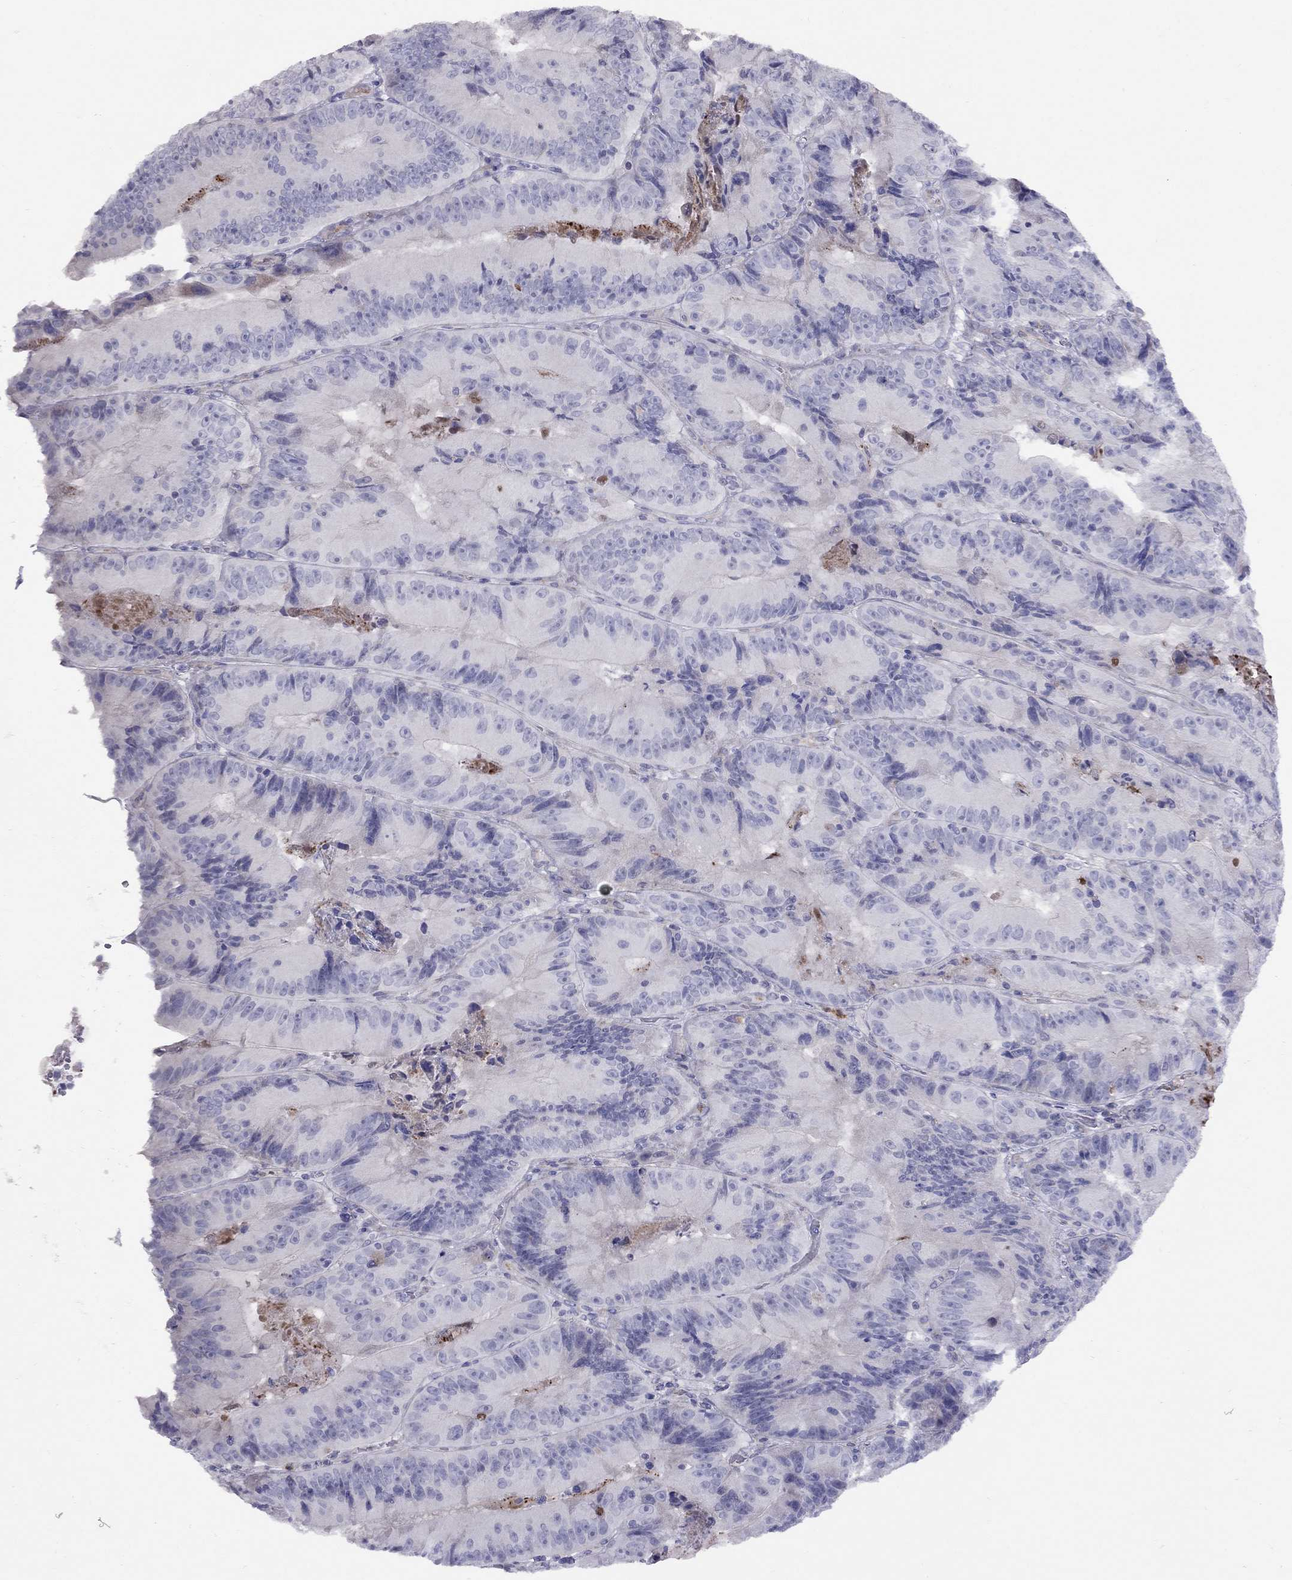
{"staining": {"intensity": "negative", "quantity": "none", "location": "none"}, "tissue": "colorectal cancer", "cell_type": "Tumor cells", "image_type": "cancer", "snomed": [{"axis": "morphology", "description": "Adenocarcinoma, NOS"}, {"axis": "topography", "description": "Colon"}], "caption": "A high-resolution image shows immunohistochemistry staining of adenocarcinoma (colorectal), which demonstrates no significant expression in tumor cells.", "gene": "SPINT4", "patient": {"sex": "female", "age": 86}}